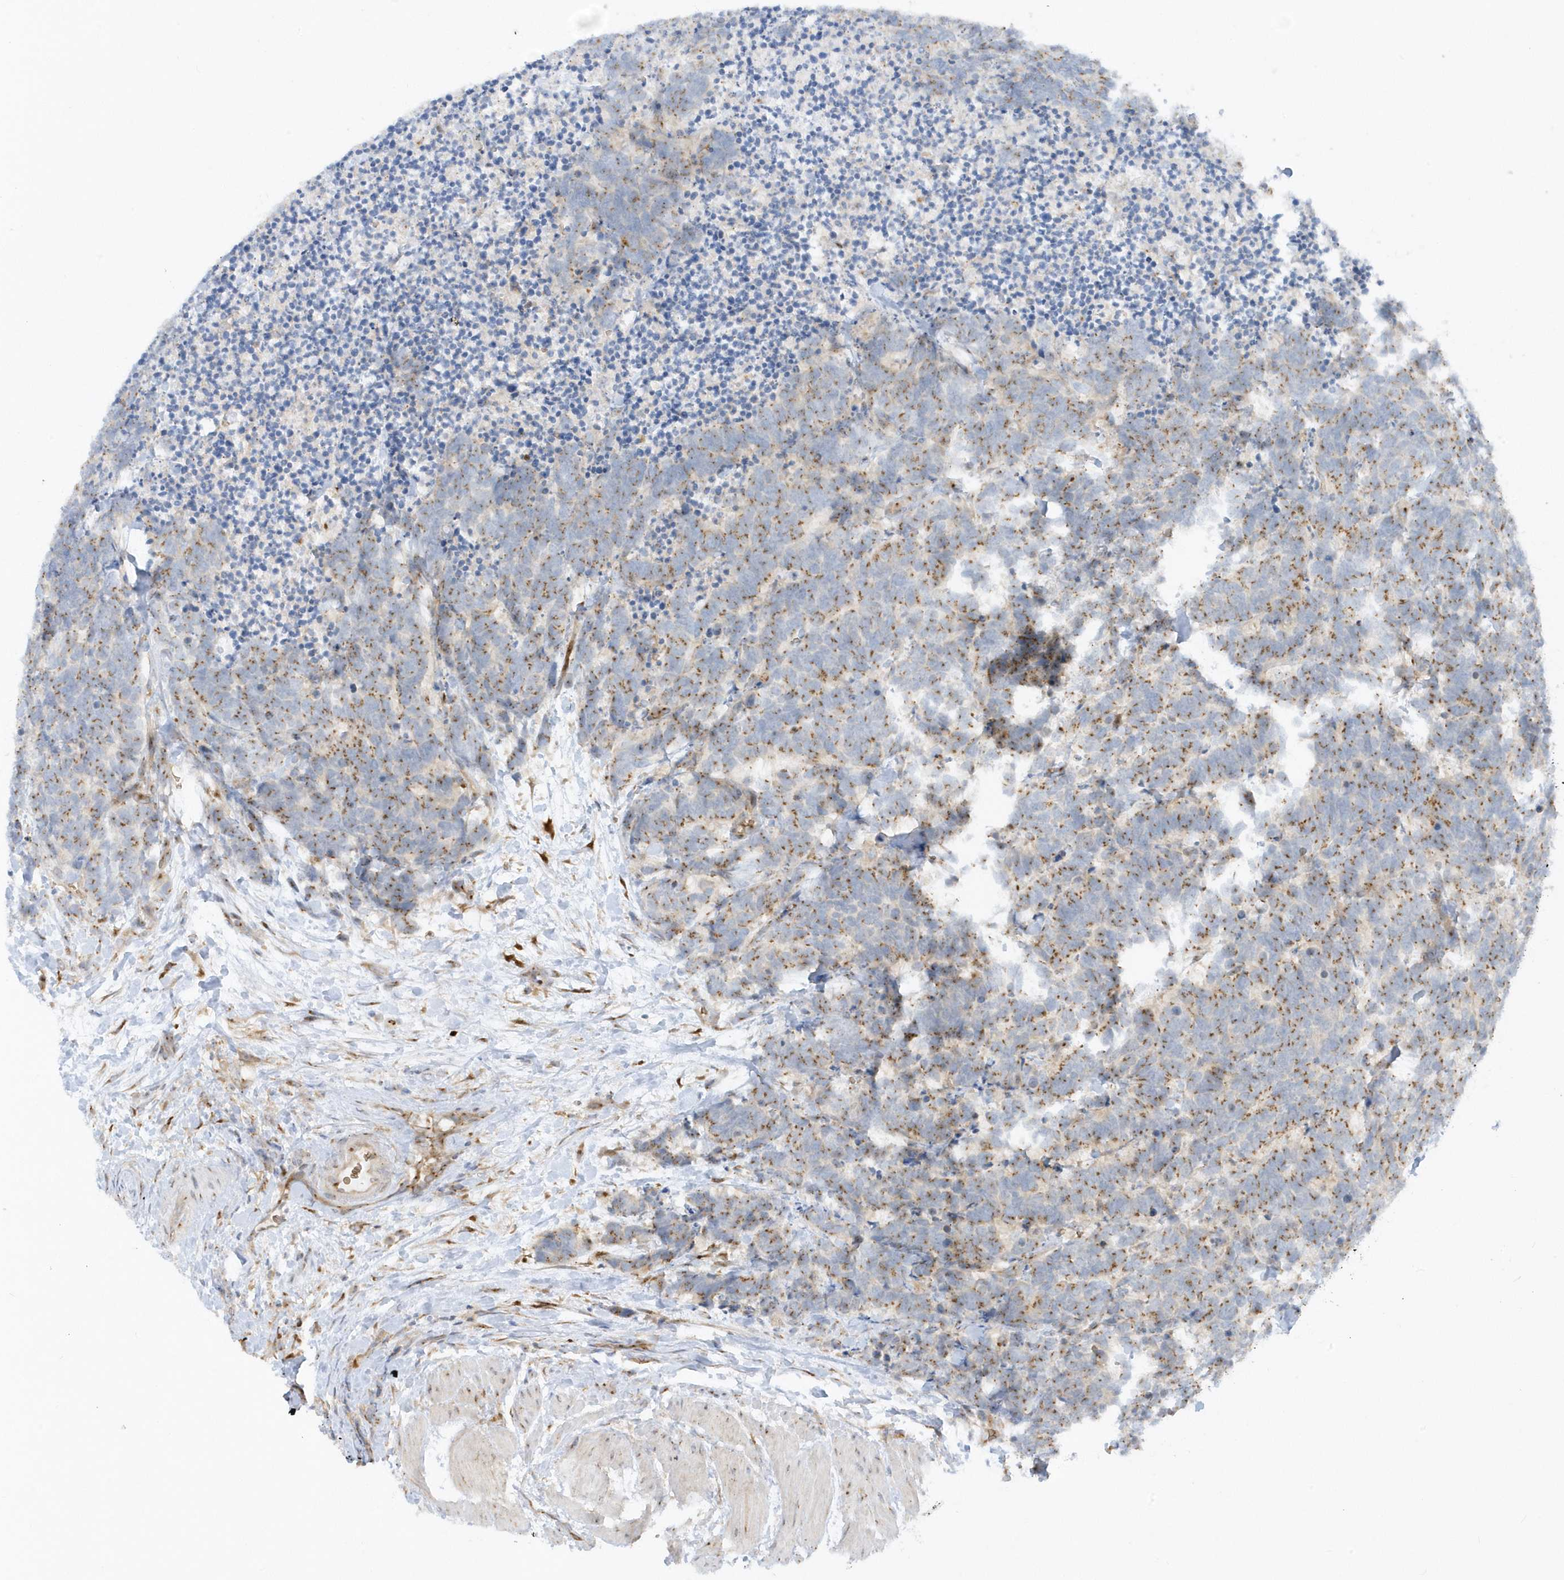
{"staining": {"intensity": "moderate", "quantity": ">75%", "location": "cytoplasmic/membranous"}, "tissue": "carcinoid", "cell_type": "Tumor cells", "image_type": "cancer", "snomed": [{"axis": "morphology", "description": "Carcinoma, NOS"}, {"axis": "morphology", "description": "Carcinoid, malignant, NOS"}, {"axis": "topography", "description": "Urinary bladder"}], "caption": "Carcinoma was stained to show a protein in brown. There is medium levels of moderate cytoplasmic/membranous expression in approximately >75% of tumor cells.", "gene": "RPP40", "patient": {"sex": "male", "age": 57}}